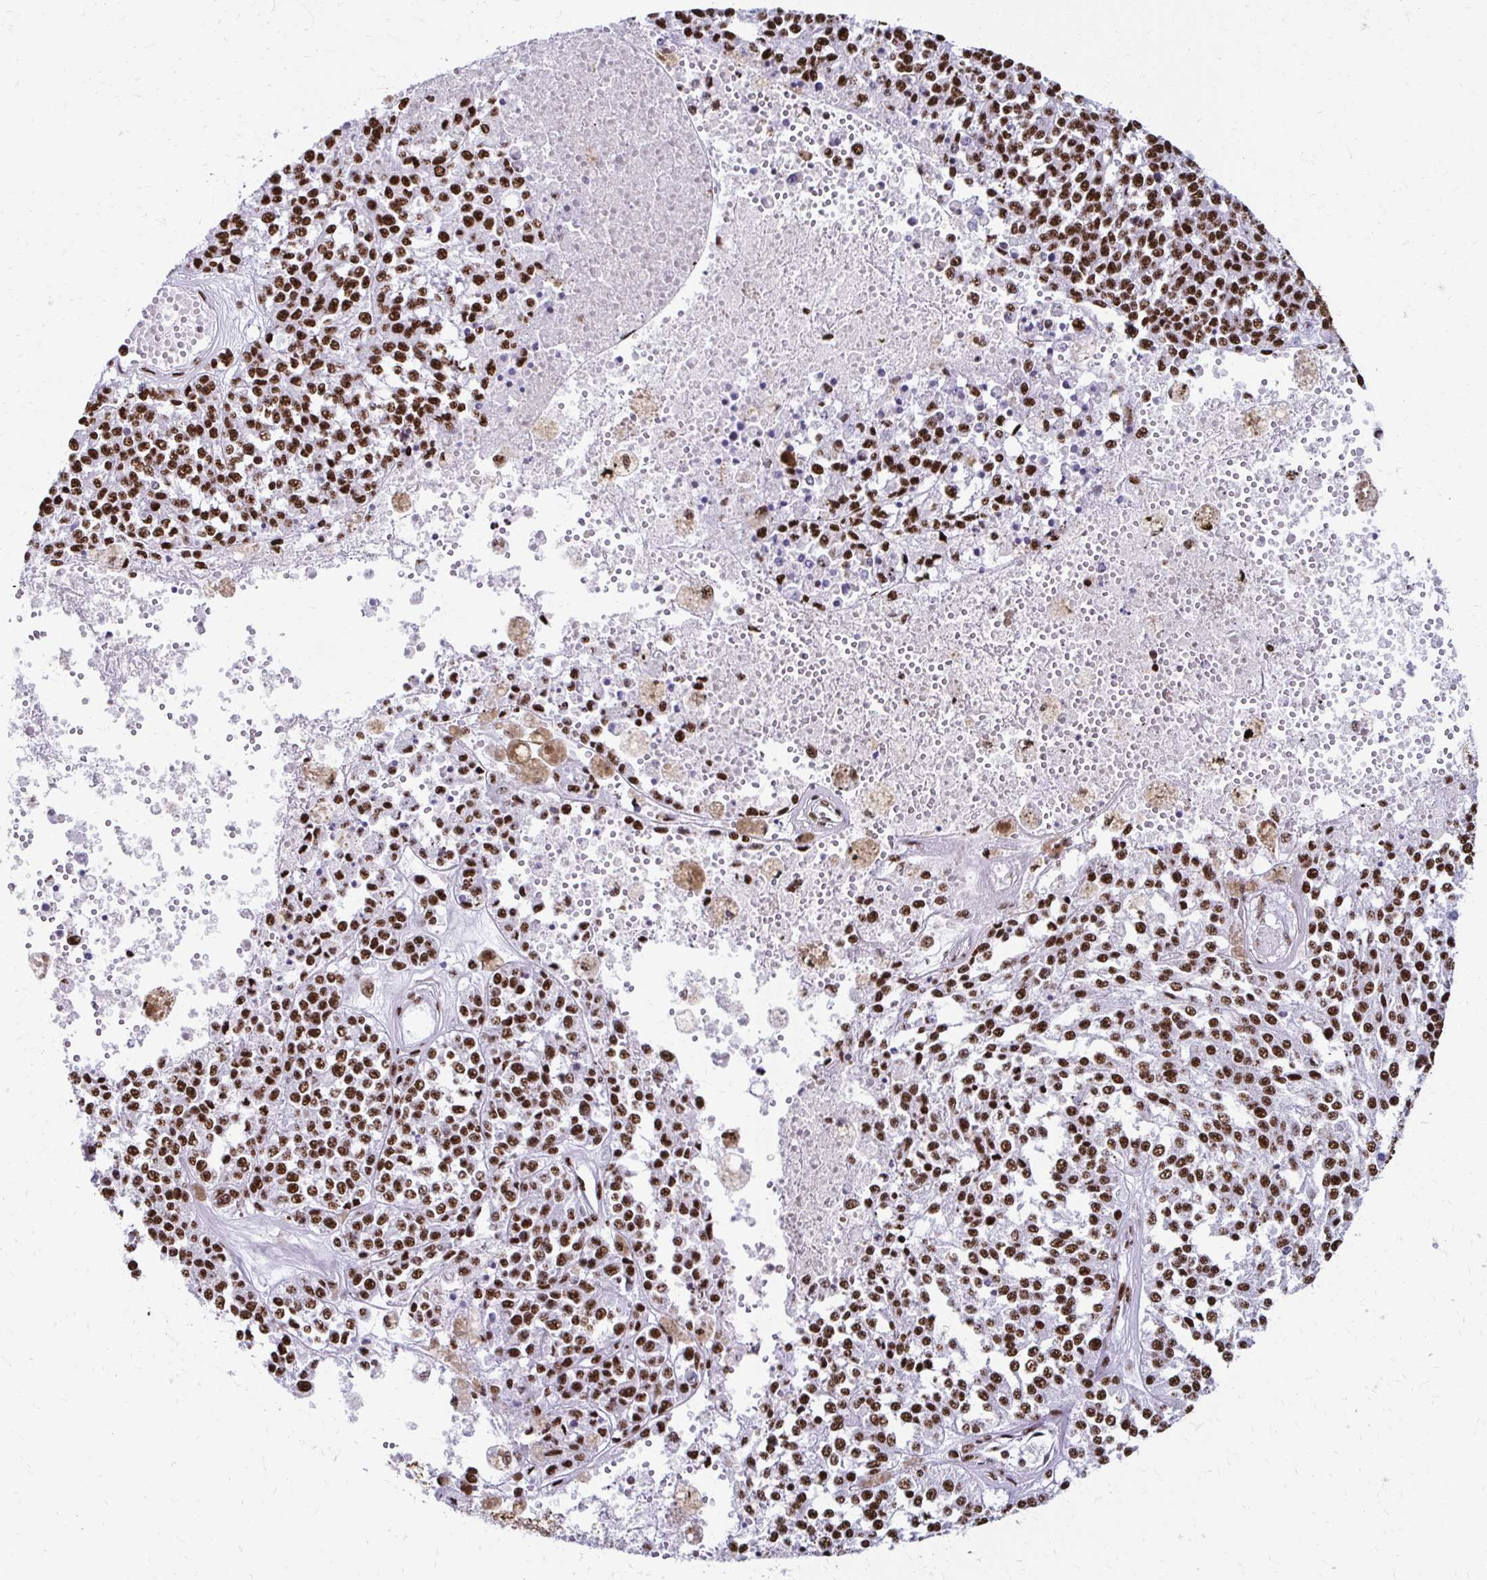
{"staining": {"intensity": "strong", "quantity": ">75%", "location": "nuclear"}, "tissue": "melanoma", "cell_type": "Tumor cells", "image_type": "cancer", "snomed": [{"axis": "morphology", "description": "Malignant melanoma, Metastatic site"}, {"axis": "topography", "description": "Lymph node"}], "caption": "A brown stain labels strong nuclear expression of a protein in malignant melanoma (metastatic site) tumor cells. (Brightfield microscopy of DAB IHC at high magnification).", "gene": "NONO", "patient": {"sex": "female", "age": 64}}